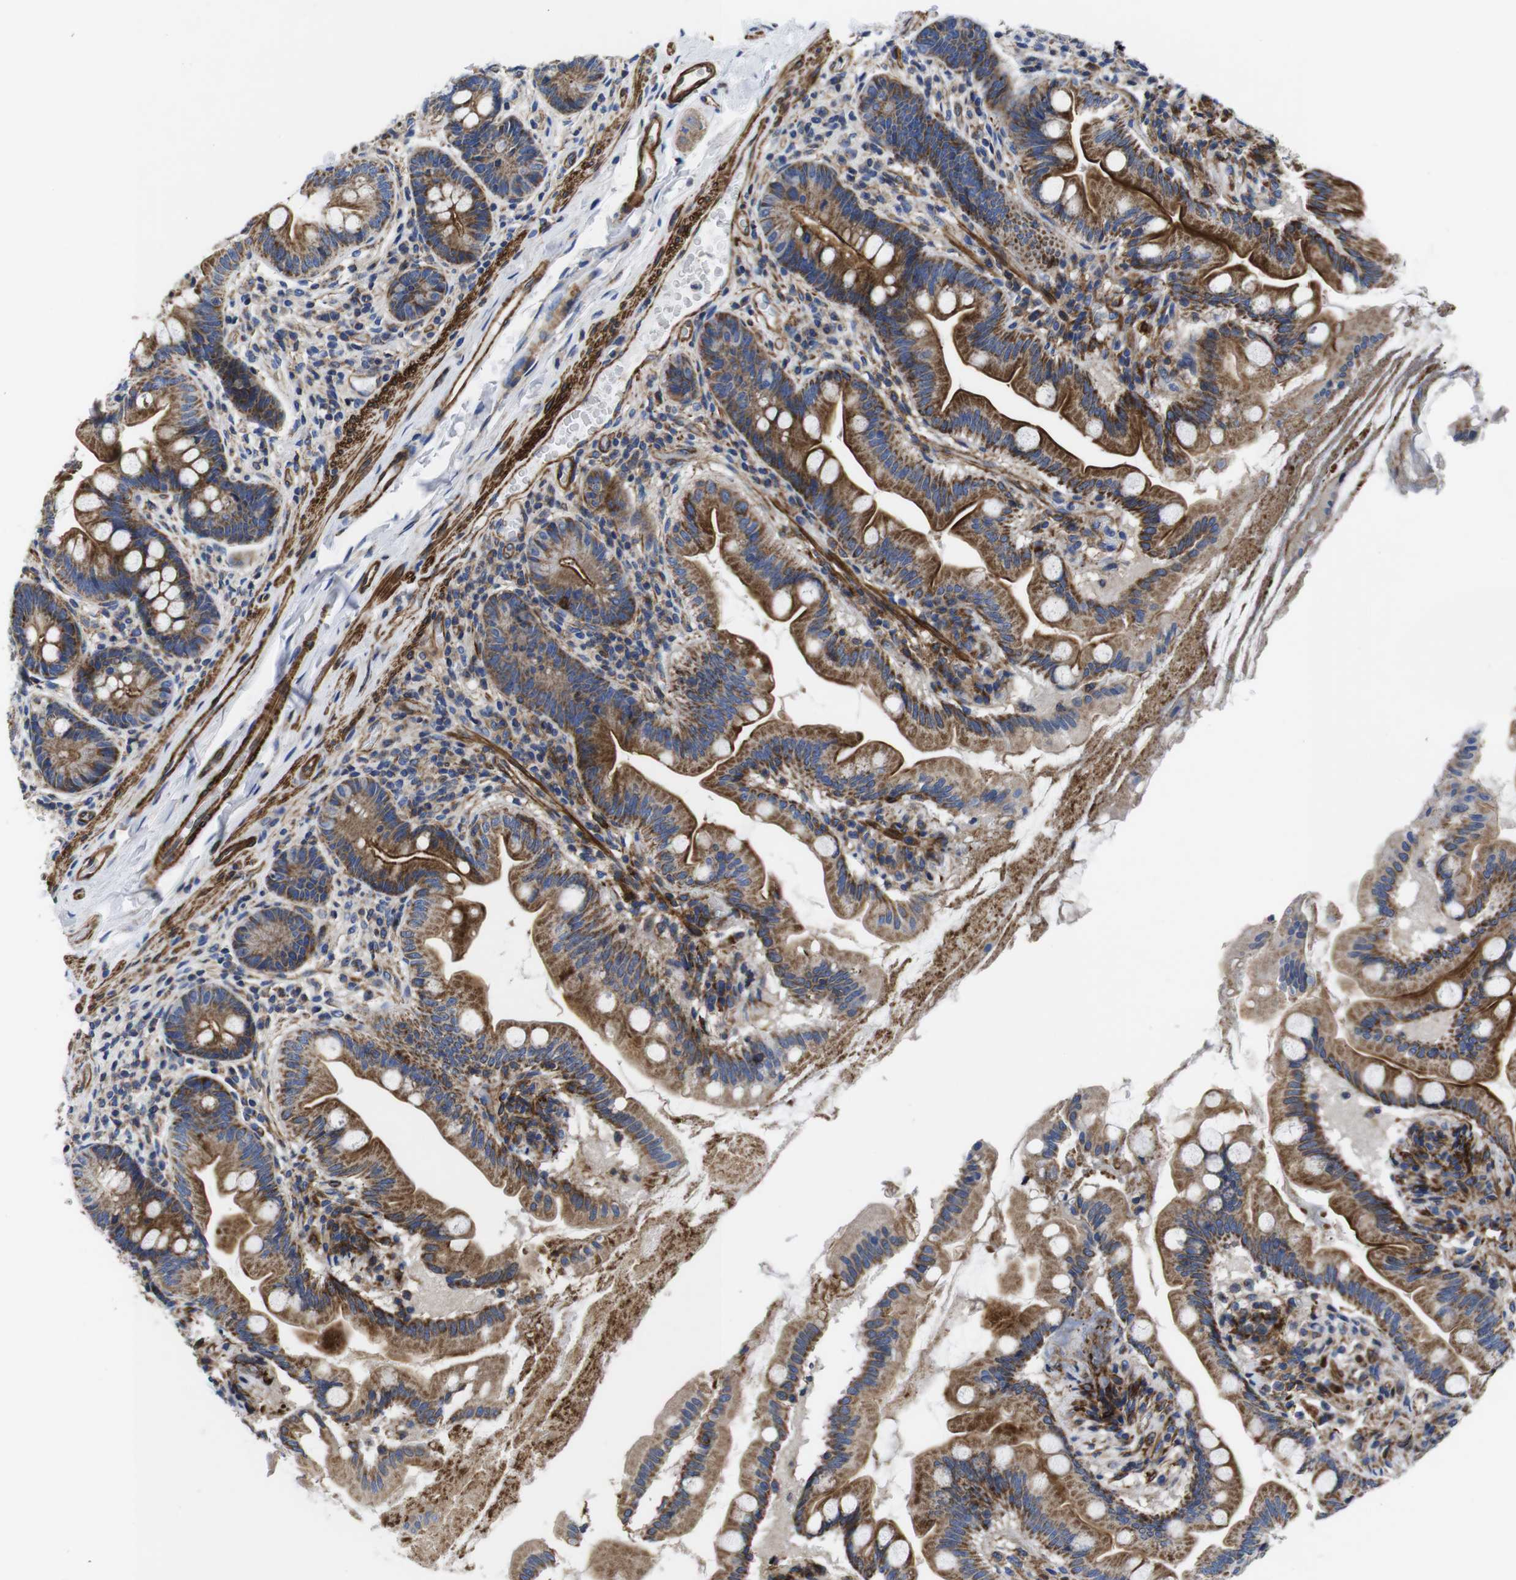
{"staining": {"intensity": "strong", "quantity": ">75%", "location": "cytoplasmic/membranous"}, "tissue": "small intestine", "cell_type": "Glandular cells", "image_type": "normal", "snomed": [{"axis": "morphology", "description": "Normal tissue, NOS"}, {"axis": "topography", "description": "Small intestine"}], "caption": "Strong cytoplasmic/membranous positivity for a protein is seen in approximately >75% of glandular cells of normal small intestine using immunohistochemistry.", "gene": "GPR4", "patient": {"sex": "female", "age": 56}}